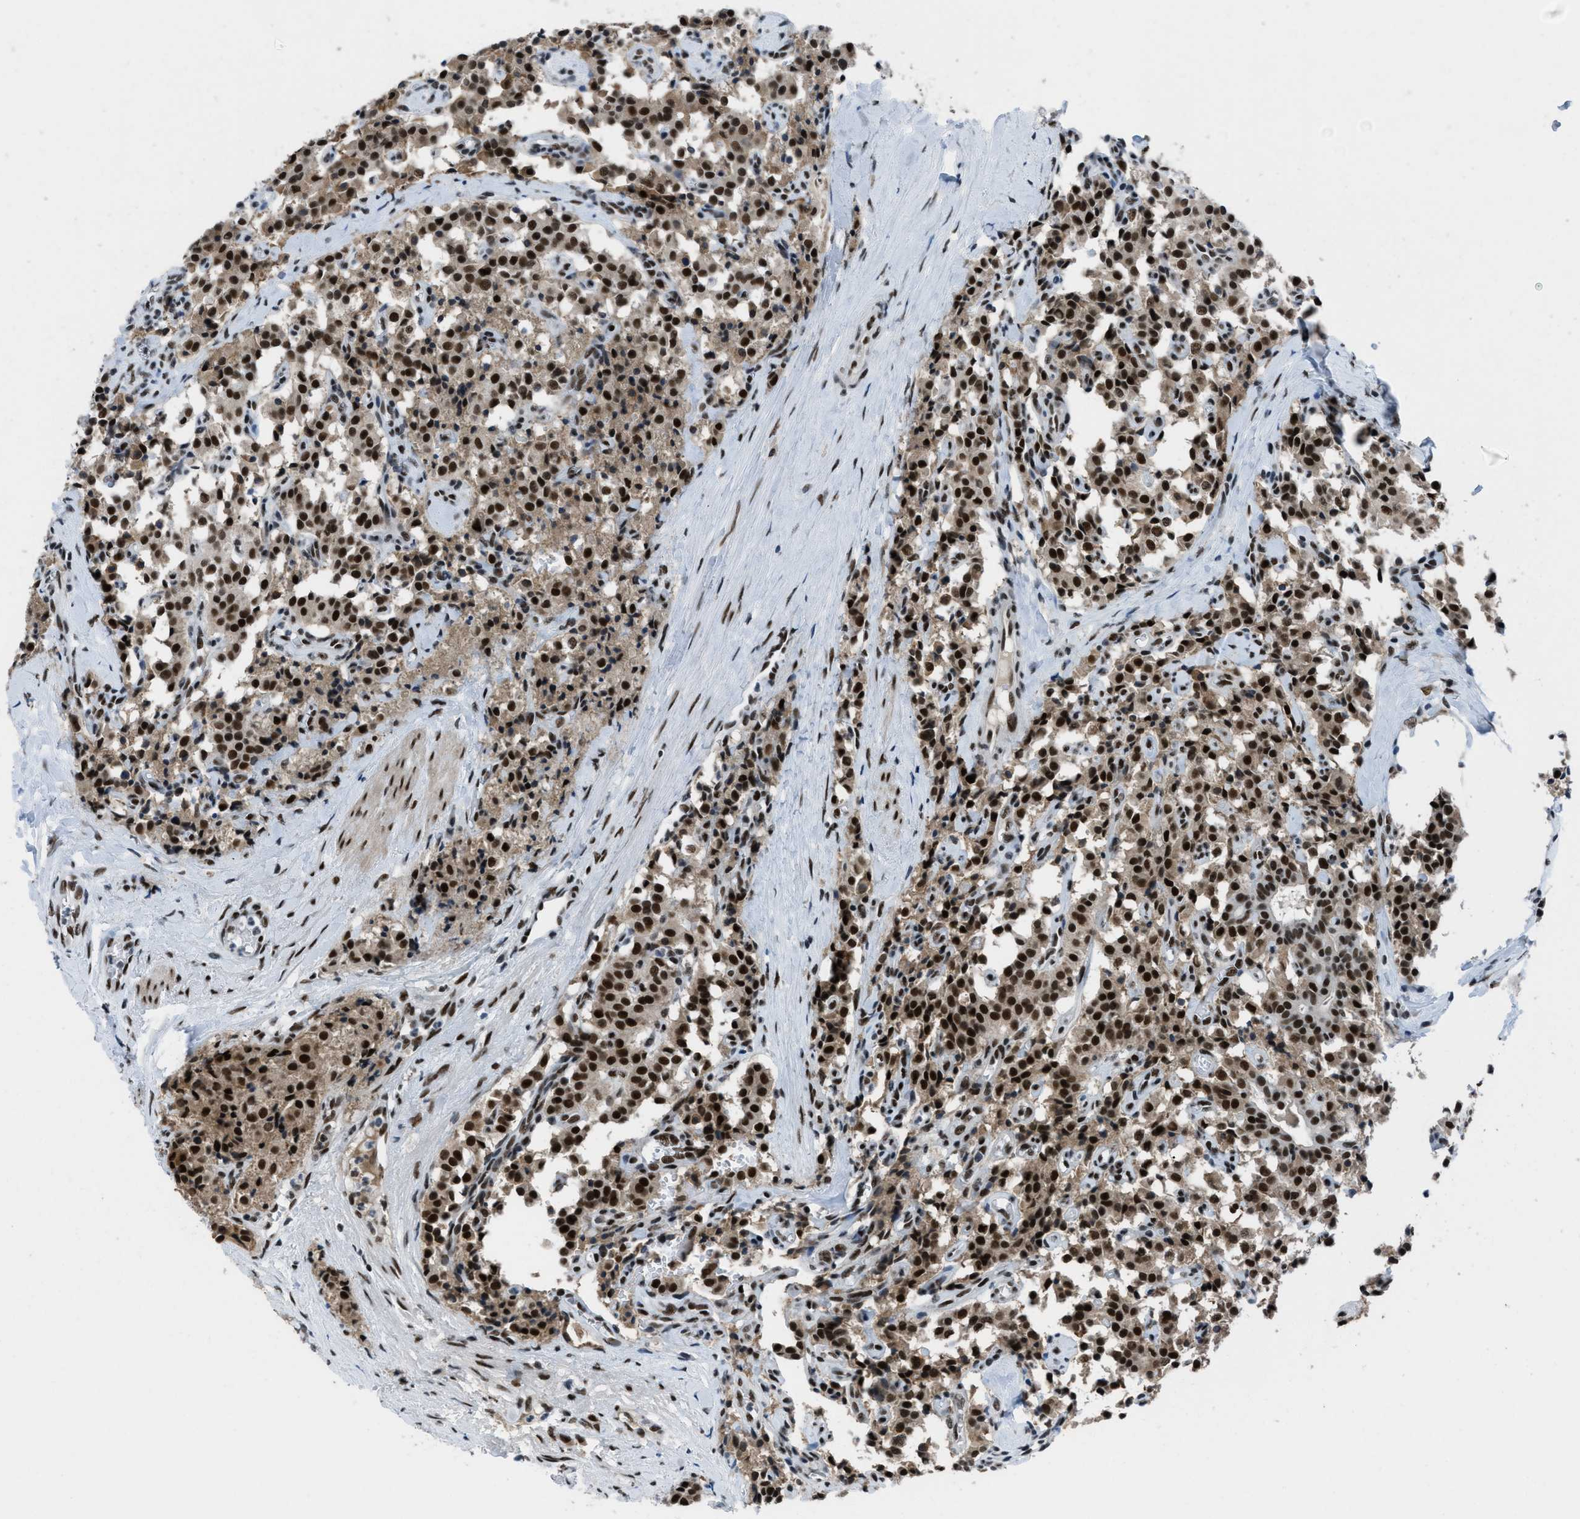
{"staining": {"intensity": "strong", "quantity": ">75%", "location": "cytoplasmic/membranous,nuclear"}, "tissue": "carcinoid", "cell_type": "Tumor cells", "image_type": "cancer", "snomed": [{"axis": "morphology", "description": "Carcinoid, malignant, NOS"}, {"axis": "topography", "description": "Lung"}], "caption": "Protein analysis of carcinoid tissue reveals strong cytoplasmic/membranous and nuclear expression in approximately >75% of tumor cells.", "gene": "GATAD2B", "patient": {"sex": "male", "age": 30}}